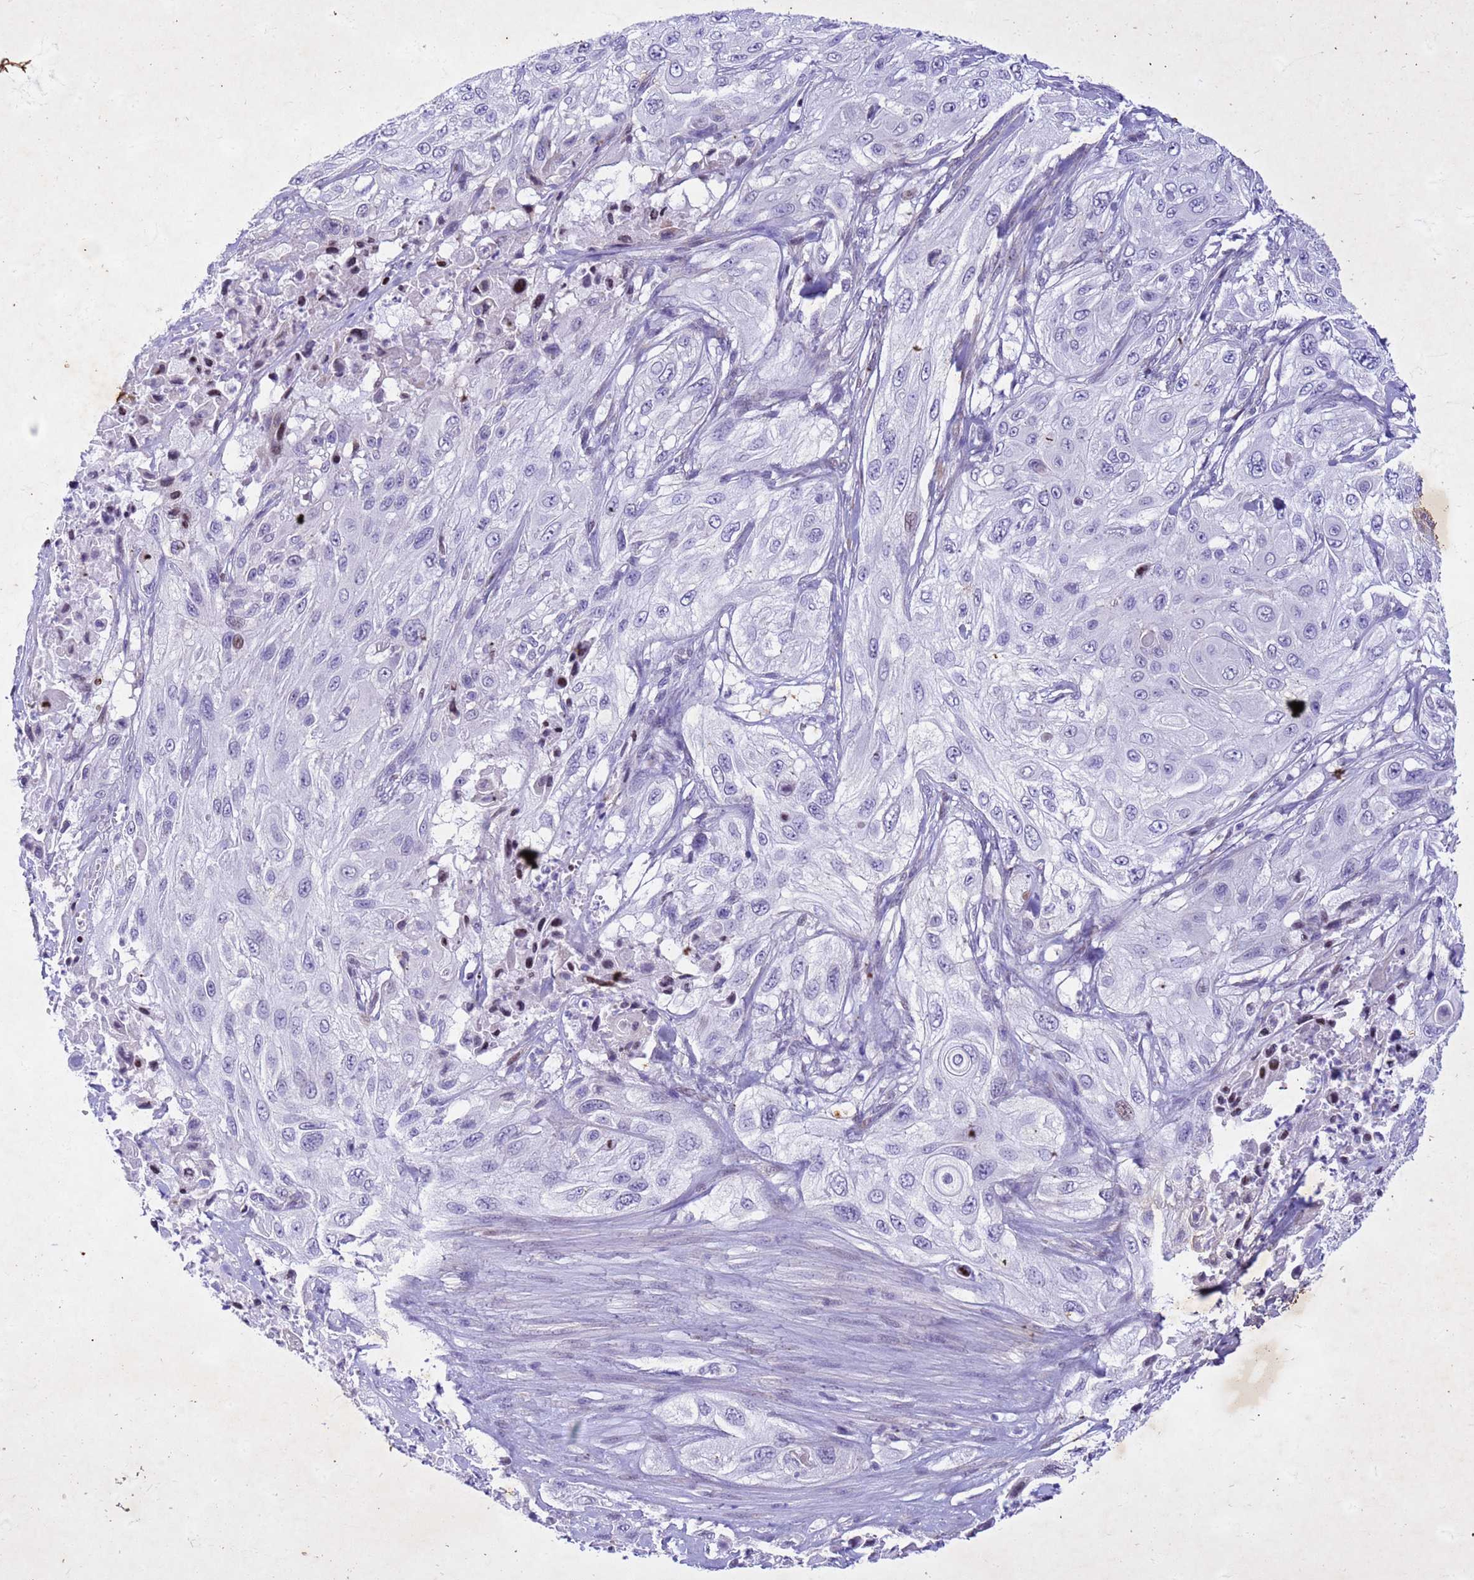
{"staining": {"intensity": "moderate", "quantity": "<25%", "location": "nuclear"}, "tissue": "cervical cancer", "cell_type": "Tumor cells", "image_type": "cancer", "snomed": [{"axis": "morphology", "description": "Squamous cell carcinoma, NOS"}, {"axis": "topography", "description": "Cervix"}], "caption": "A brown stain labels moderate nuclear staining of a protein in human cervical cancer tumor cells. (DAB IHC with brightfield microscopy, high magnification).", "gene": "COPS9", "patient": {"sex": "female", "age": 42}}